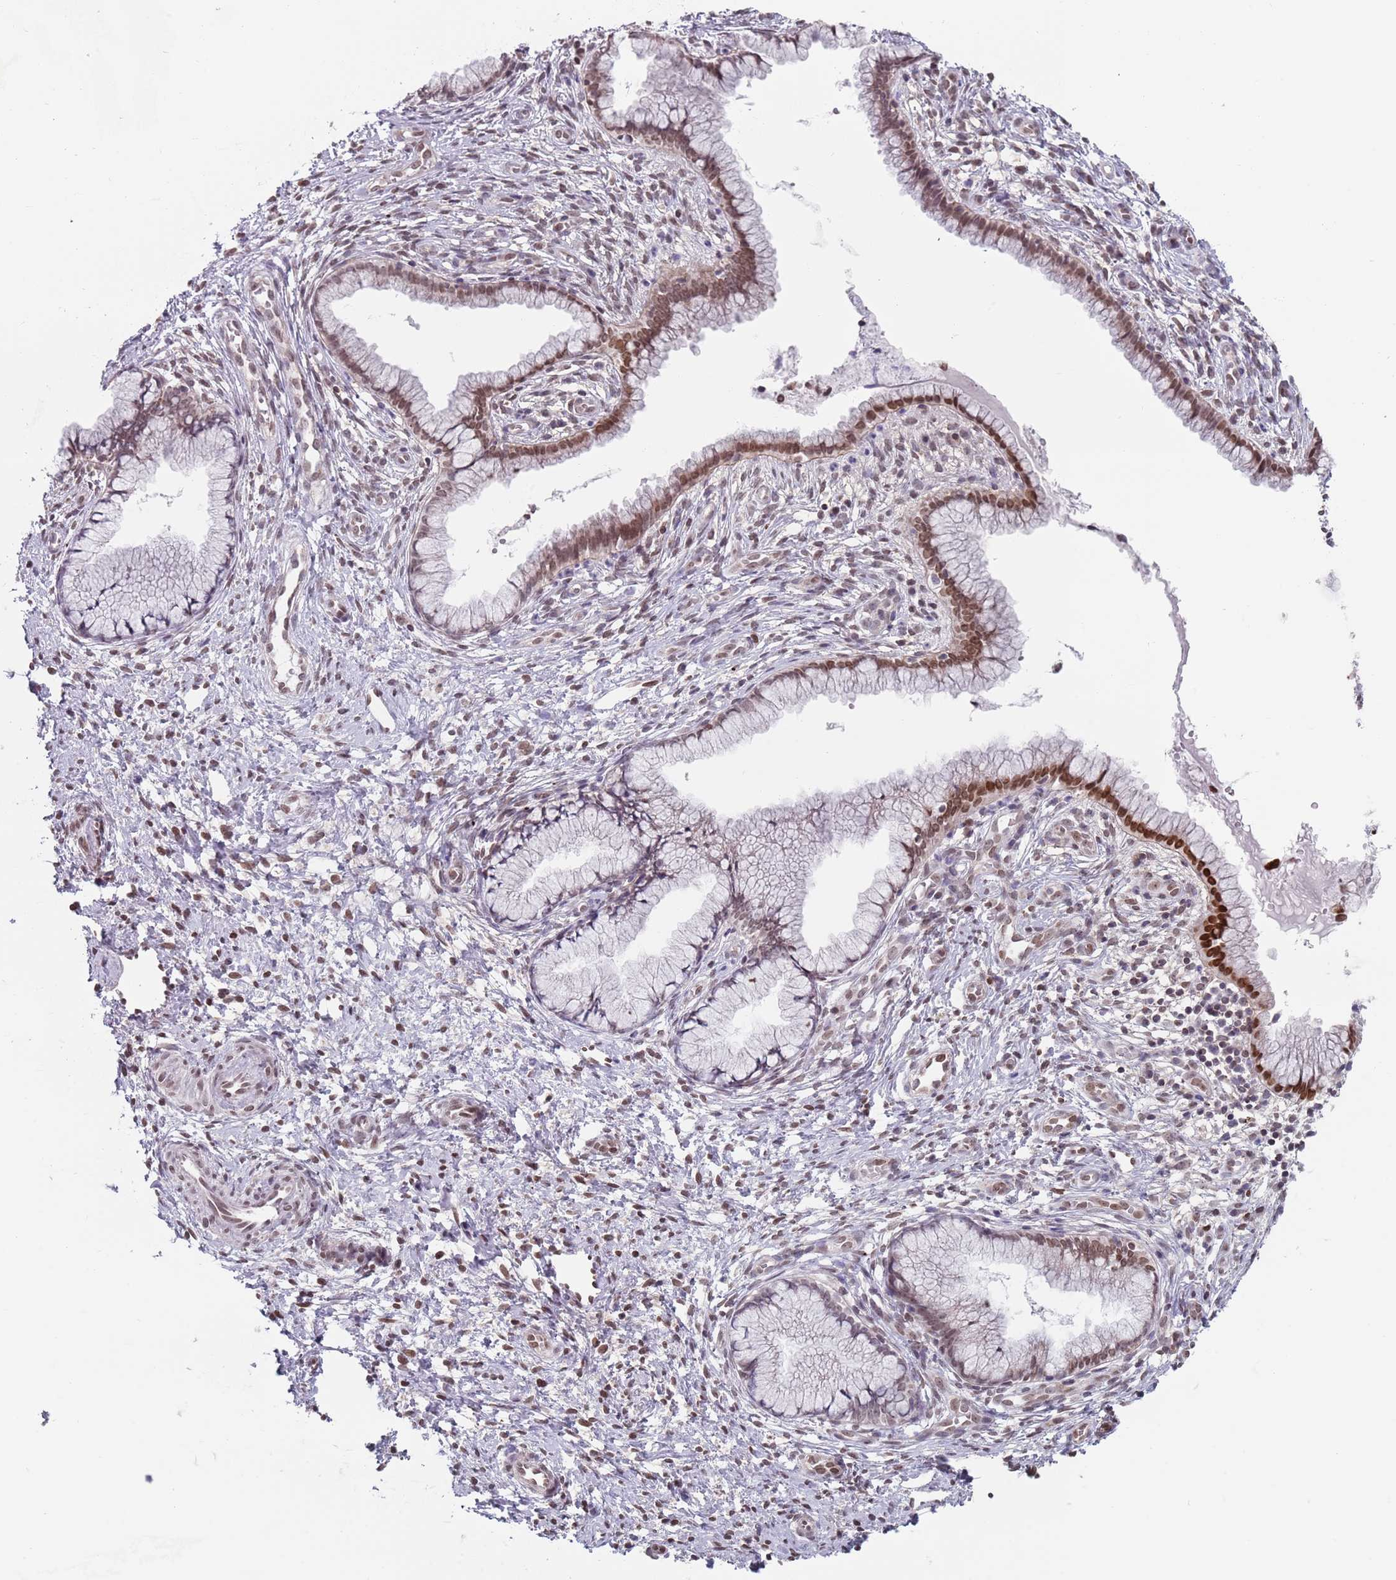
{"staining": {"intensity": "moderate", "quantity": "25%-75%", "location": "nuclear"}, "tissue": "cervix", "cell_type": "Glandular cells", "image_type": "normal", "snomed": [{"axis": "morphology", "description": "Normal tissue, NOS"}, {"axis": "topography", "description": "Cervix"}], "caption": "Immunohistochemical staining of normal human cervix exhibits medium levels of moderate nuclear expression in about 25%-75% of glandular cells. (Stains: DAB in brown, nuclei in blue, Microscopy: brightfield microscopy at high magnification).", "gene": "MFSD12", "patient": {"sex": "female", "age": 36}}